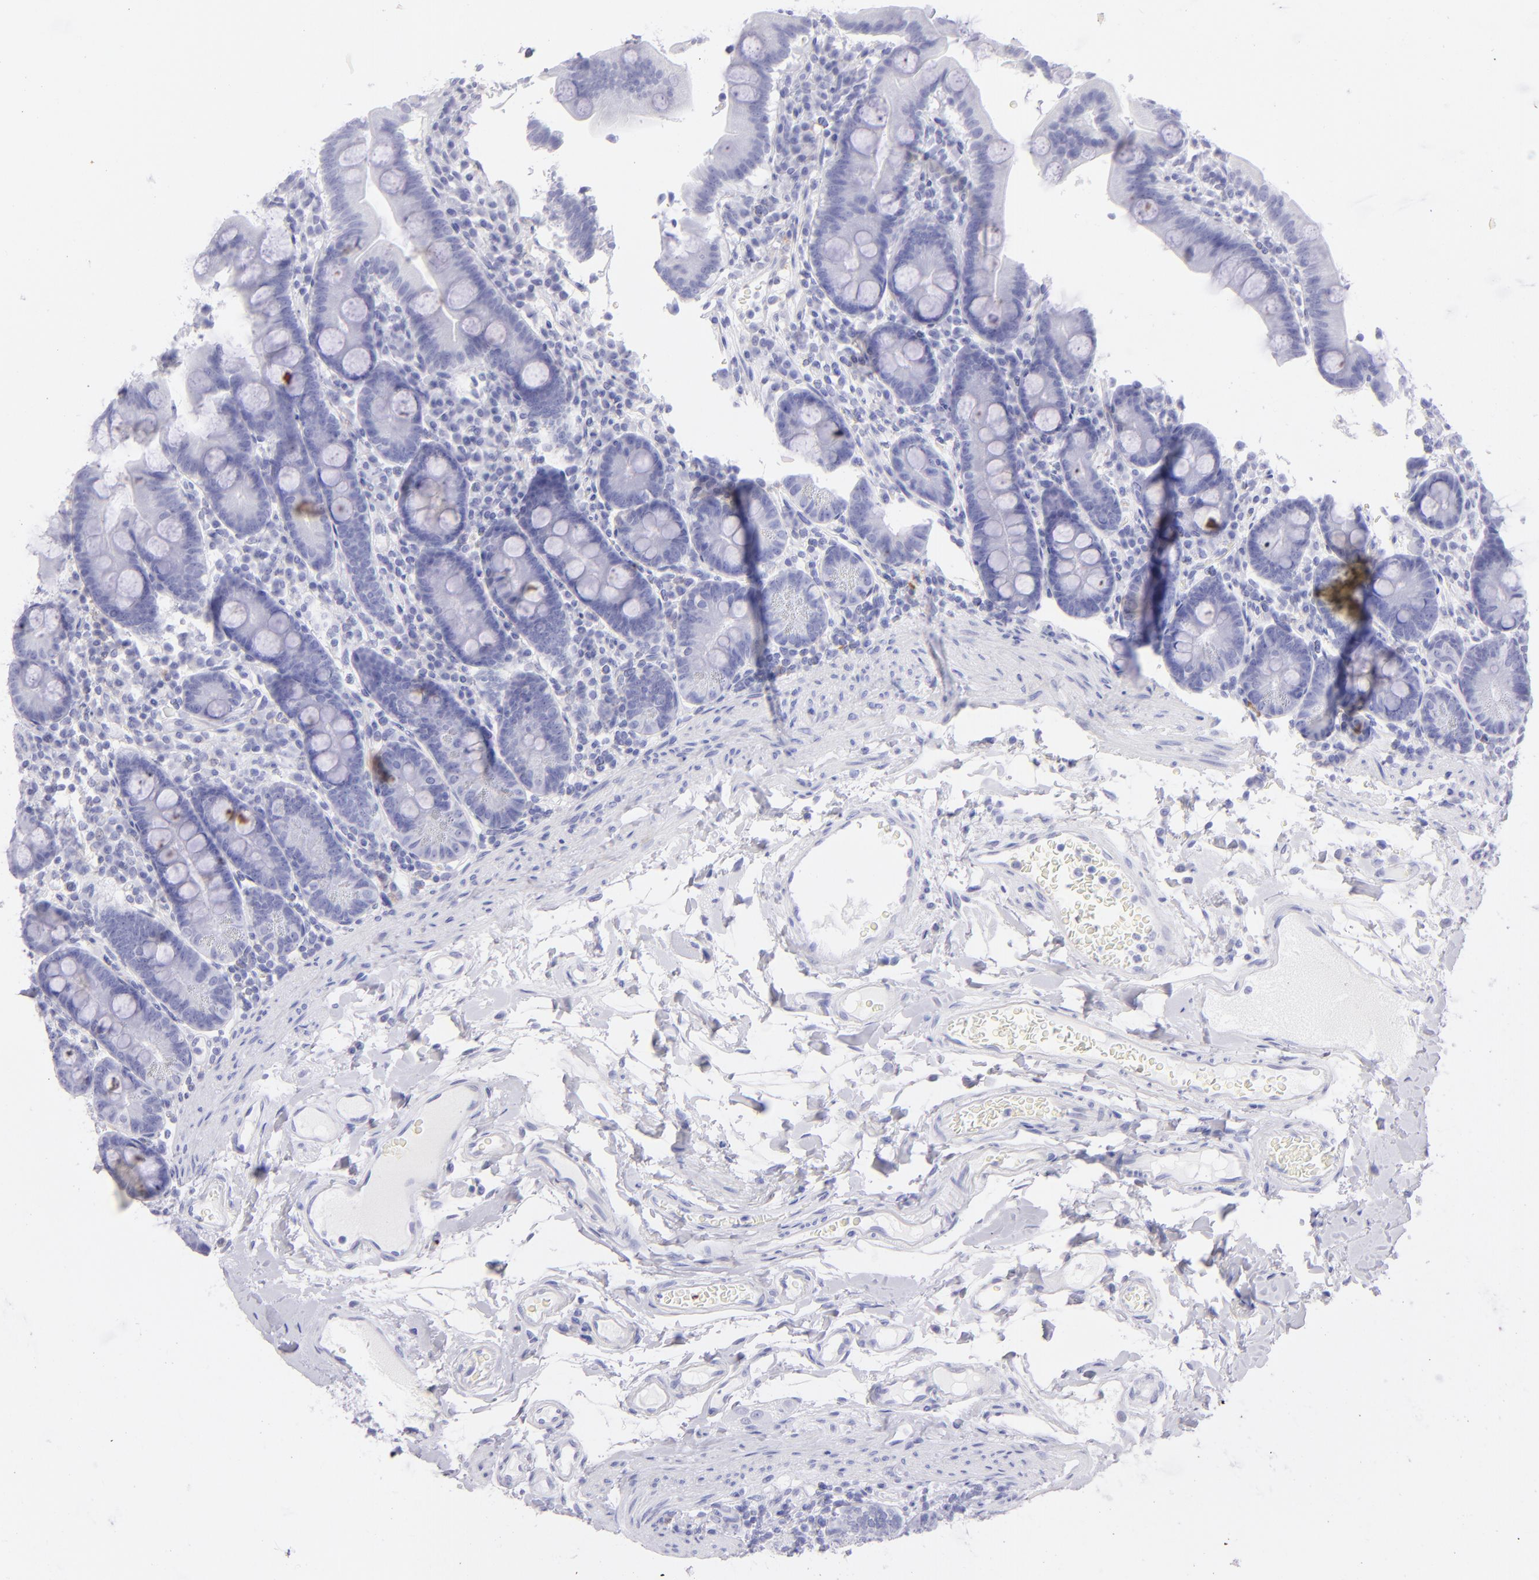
{"staining": {"intensity": "negative", "quantity": "none", "location": "none"}, "tissue": "duodenum", "cell_type": "Glandular cells", "image_type": "normal", "snomed": [{"axis": "morphology", "description": "Normal tissue, NOS"}, {"axis": "topography", "description": "Duodenum"}], "caption": "Glandular cells are negative for brown protein staining in normal duodenum. (Immunohistochemistry, brightfield microscopy, high magnification).", "gene": "CD72", "patient": {"sex": "male", "age": 50}}